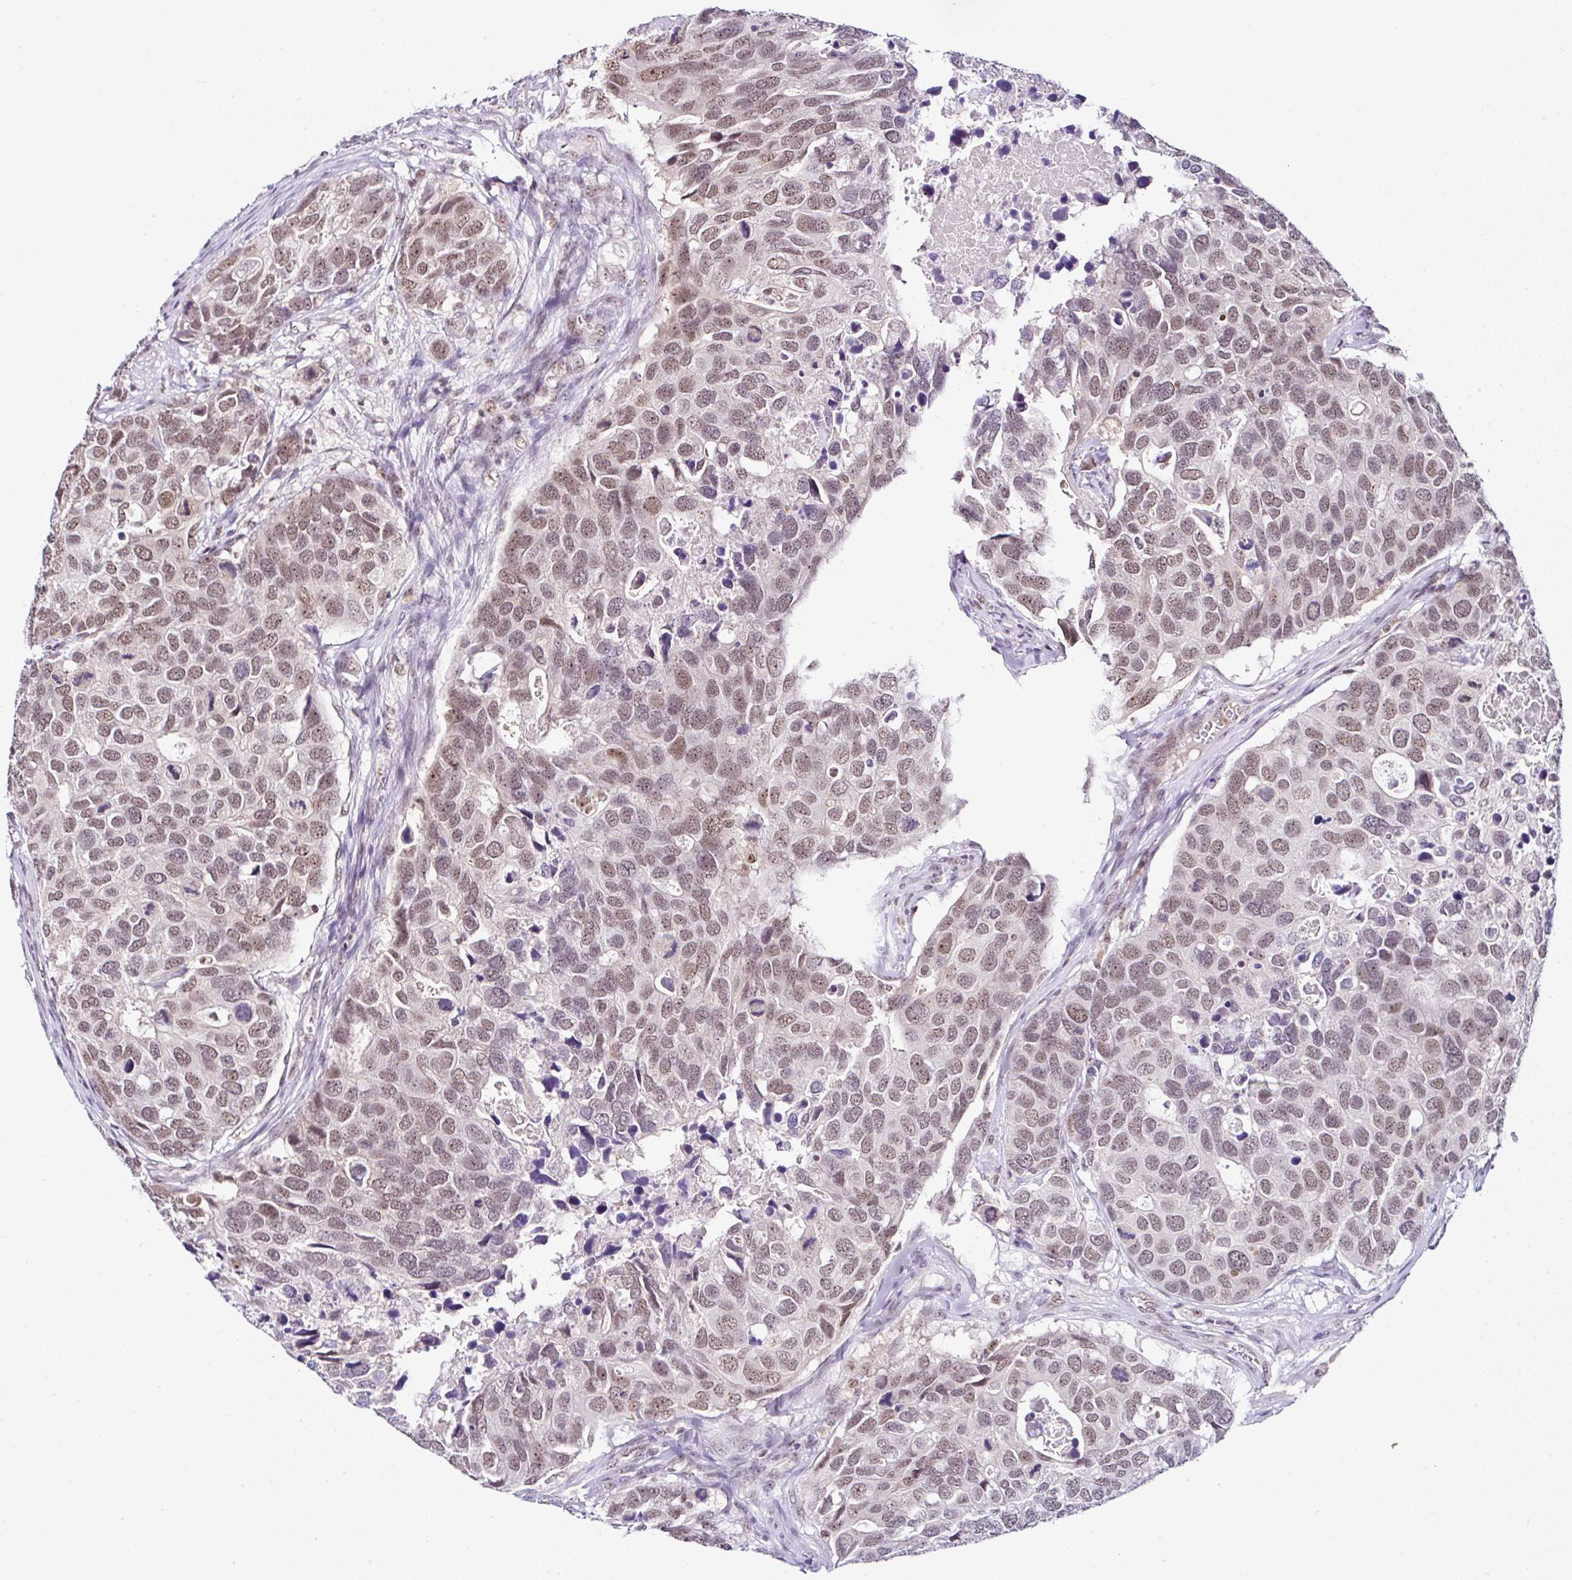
{"staining": {"intensity": "moderate", "quantity": ">75%", "location": "nuclear"}, "tissue": "breast cancer", "cell_type": "Tumor cells", "image_type": "cancer", "snomed": [{"axis": "morphology", "description": "Duct carcinoma"}, {"axis": "topography", "description": "Breast"}], "caption": "Moderate nuclear staining is seen in about >75% of tumor cells in breast cancer (intraductal carcinoma).", "gene": "PTPN2", "patient": {"sex": "female", "age": 83}}